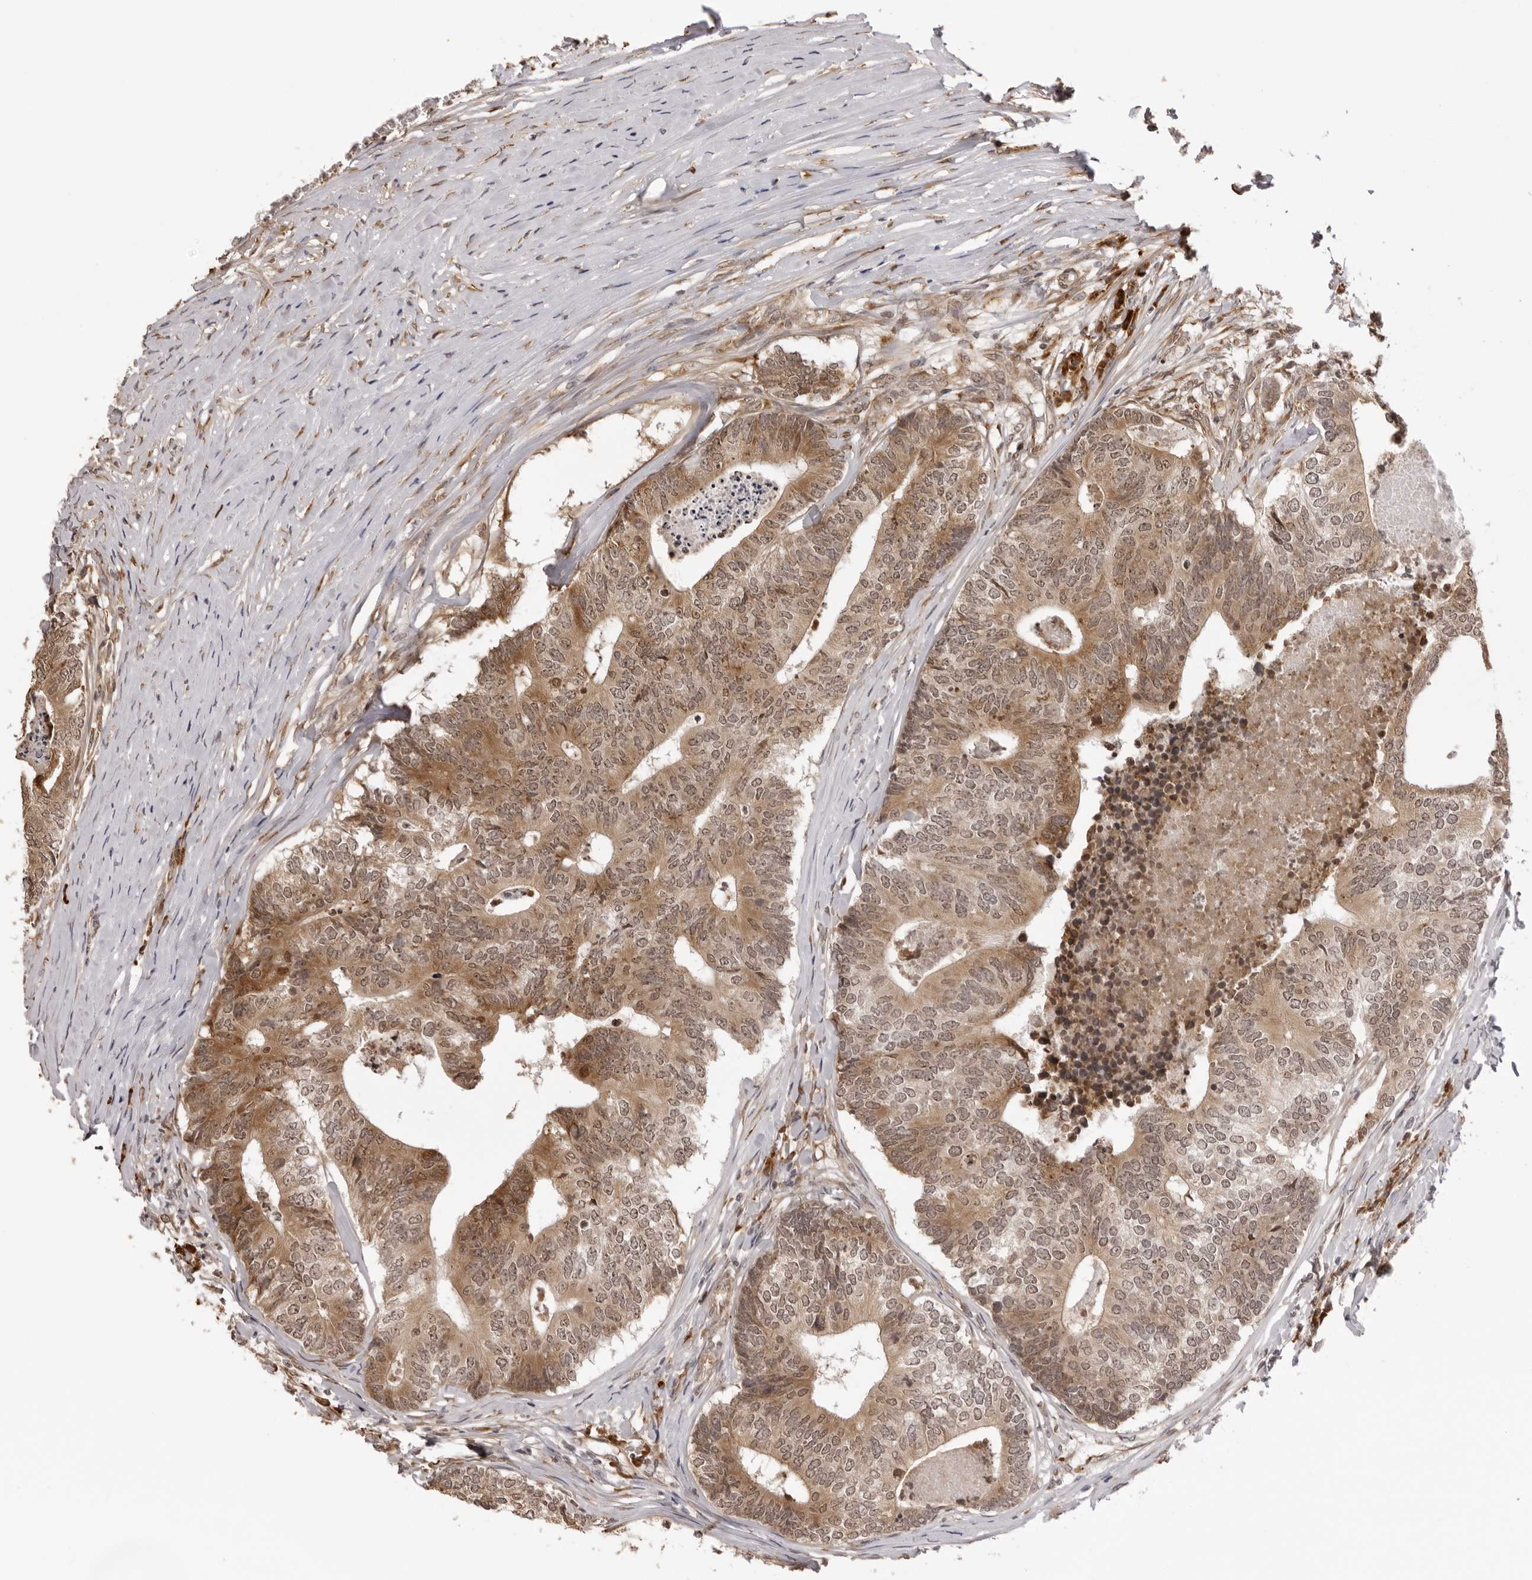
{"staining": {"intensity": "moderate", "quantity": ">75%", "location": "cytoplasmic/membranous,nuclear"}, "tissue": "colorectal cancer", "cell_type": "Tumor cells", "image_type": "cancer", "snomed": [{"axis": "morphology", "description": "Adenocarcinoma, NOS"}, {"axis": "topography", "description": "Colon"}], "caption": "Human colorectal cancer (adenocarcinoma) stained with a protein marker exhibits moderate staining in tumor cells.", "gene": "ZC3H11A", "patient": {"sex": "female", "age": 67}}